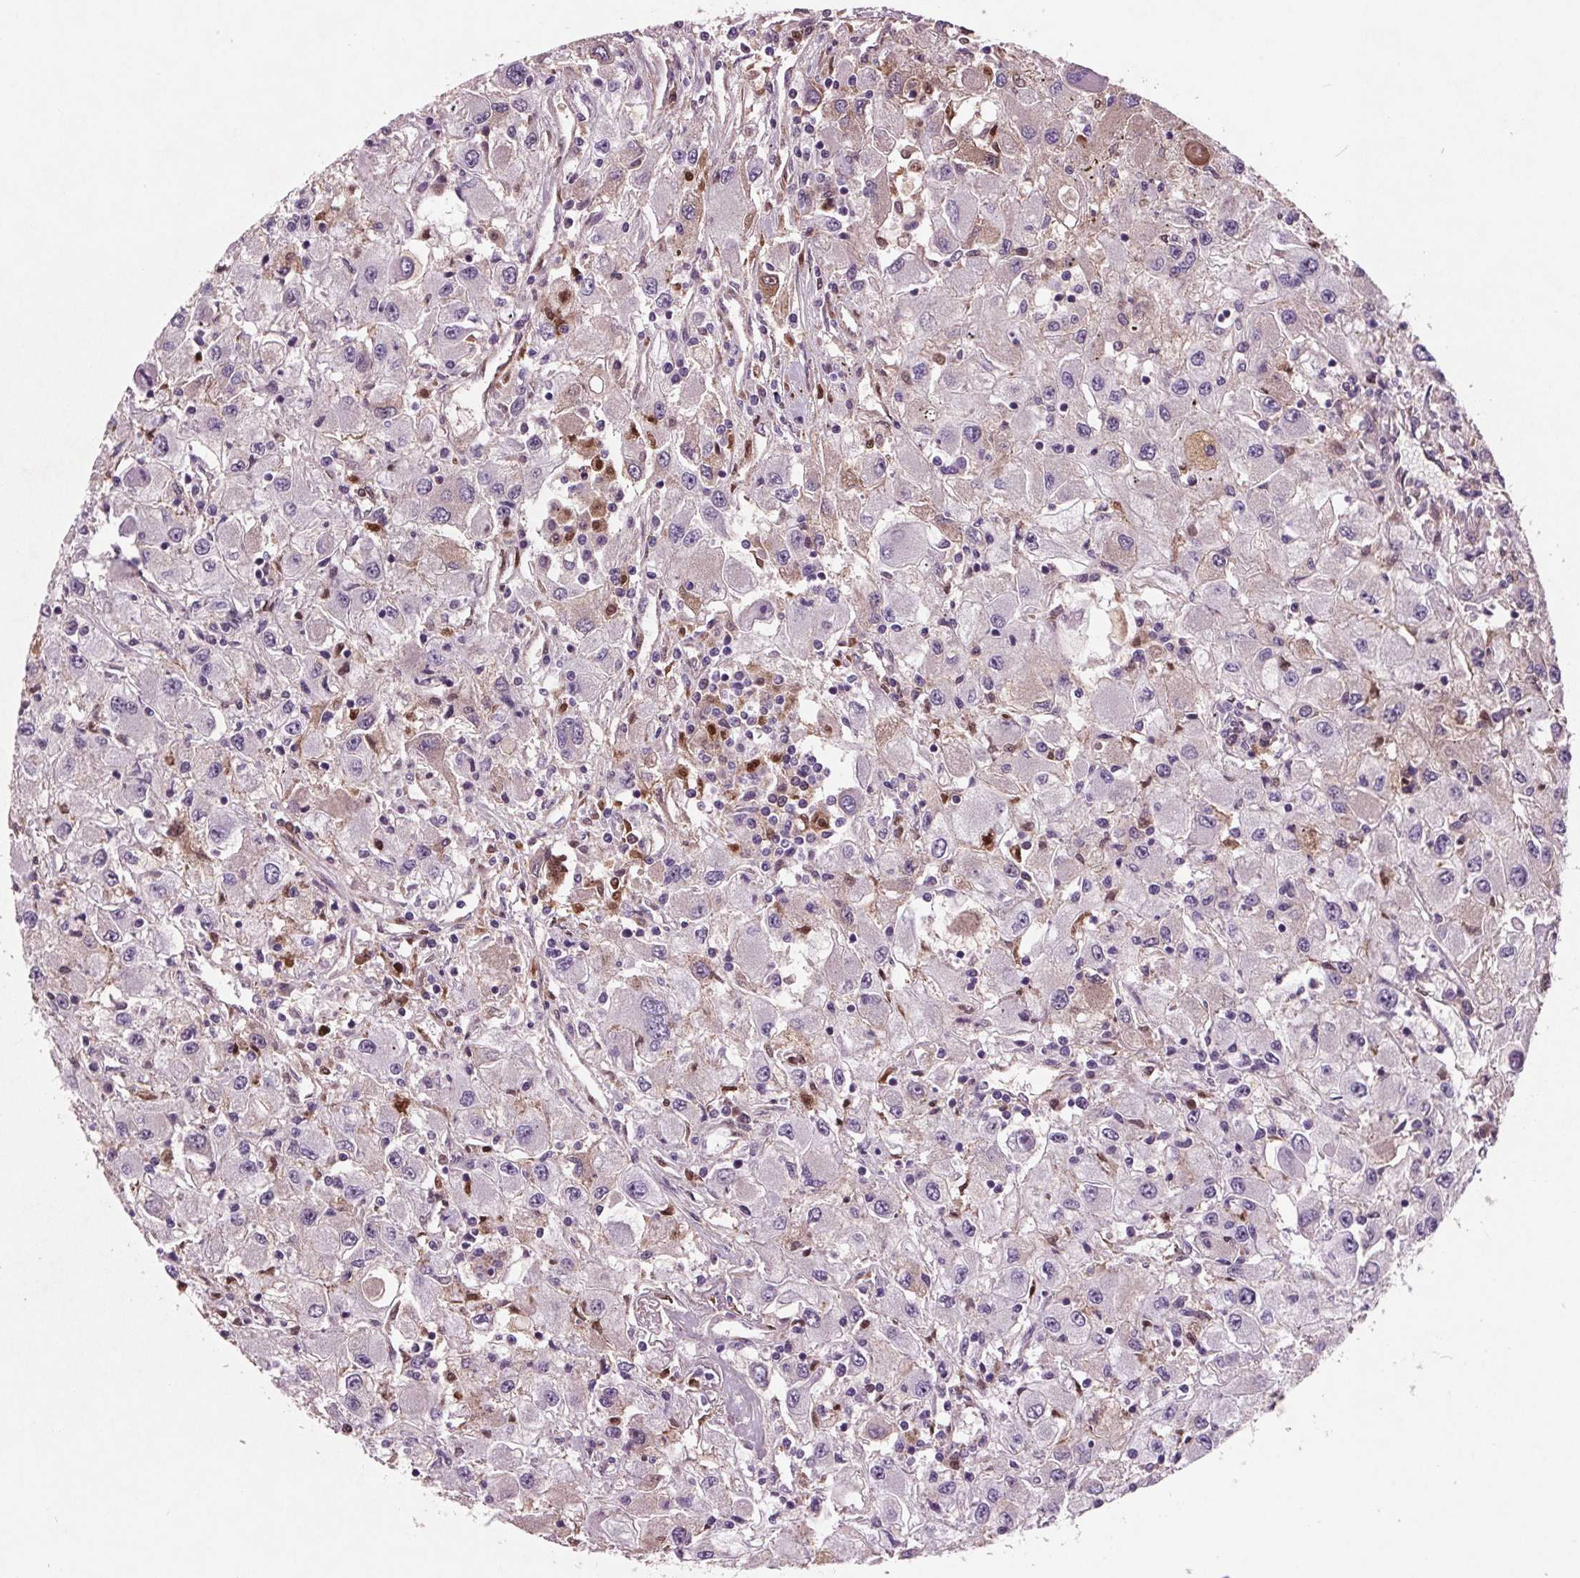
{"staining": {"intensity": "negative", "quantity": "none", "location": "none"}, "tissue": "renal cancer", "cell_type": "Tumor cells", "image_type": "cancer", "snomed": [{"axis": "morphology", "description": "Adenocarcinoma, NOS"}, {"axis": "topography", "description": "Kidney"}], "caption": "Adenocarcinoma (renal) stained for a protein using IHC demonstrates no expression tumor cells.", "gene": "C6", "patient": {"sex": "female", "age": 67}}